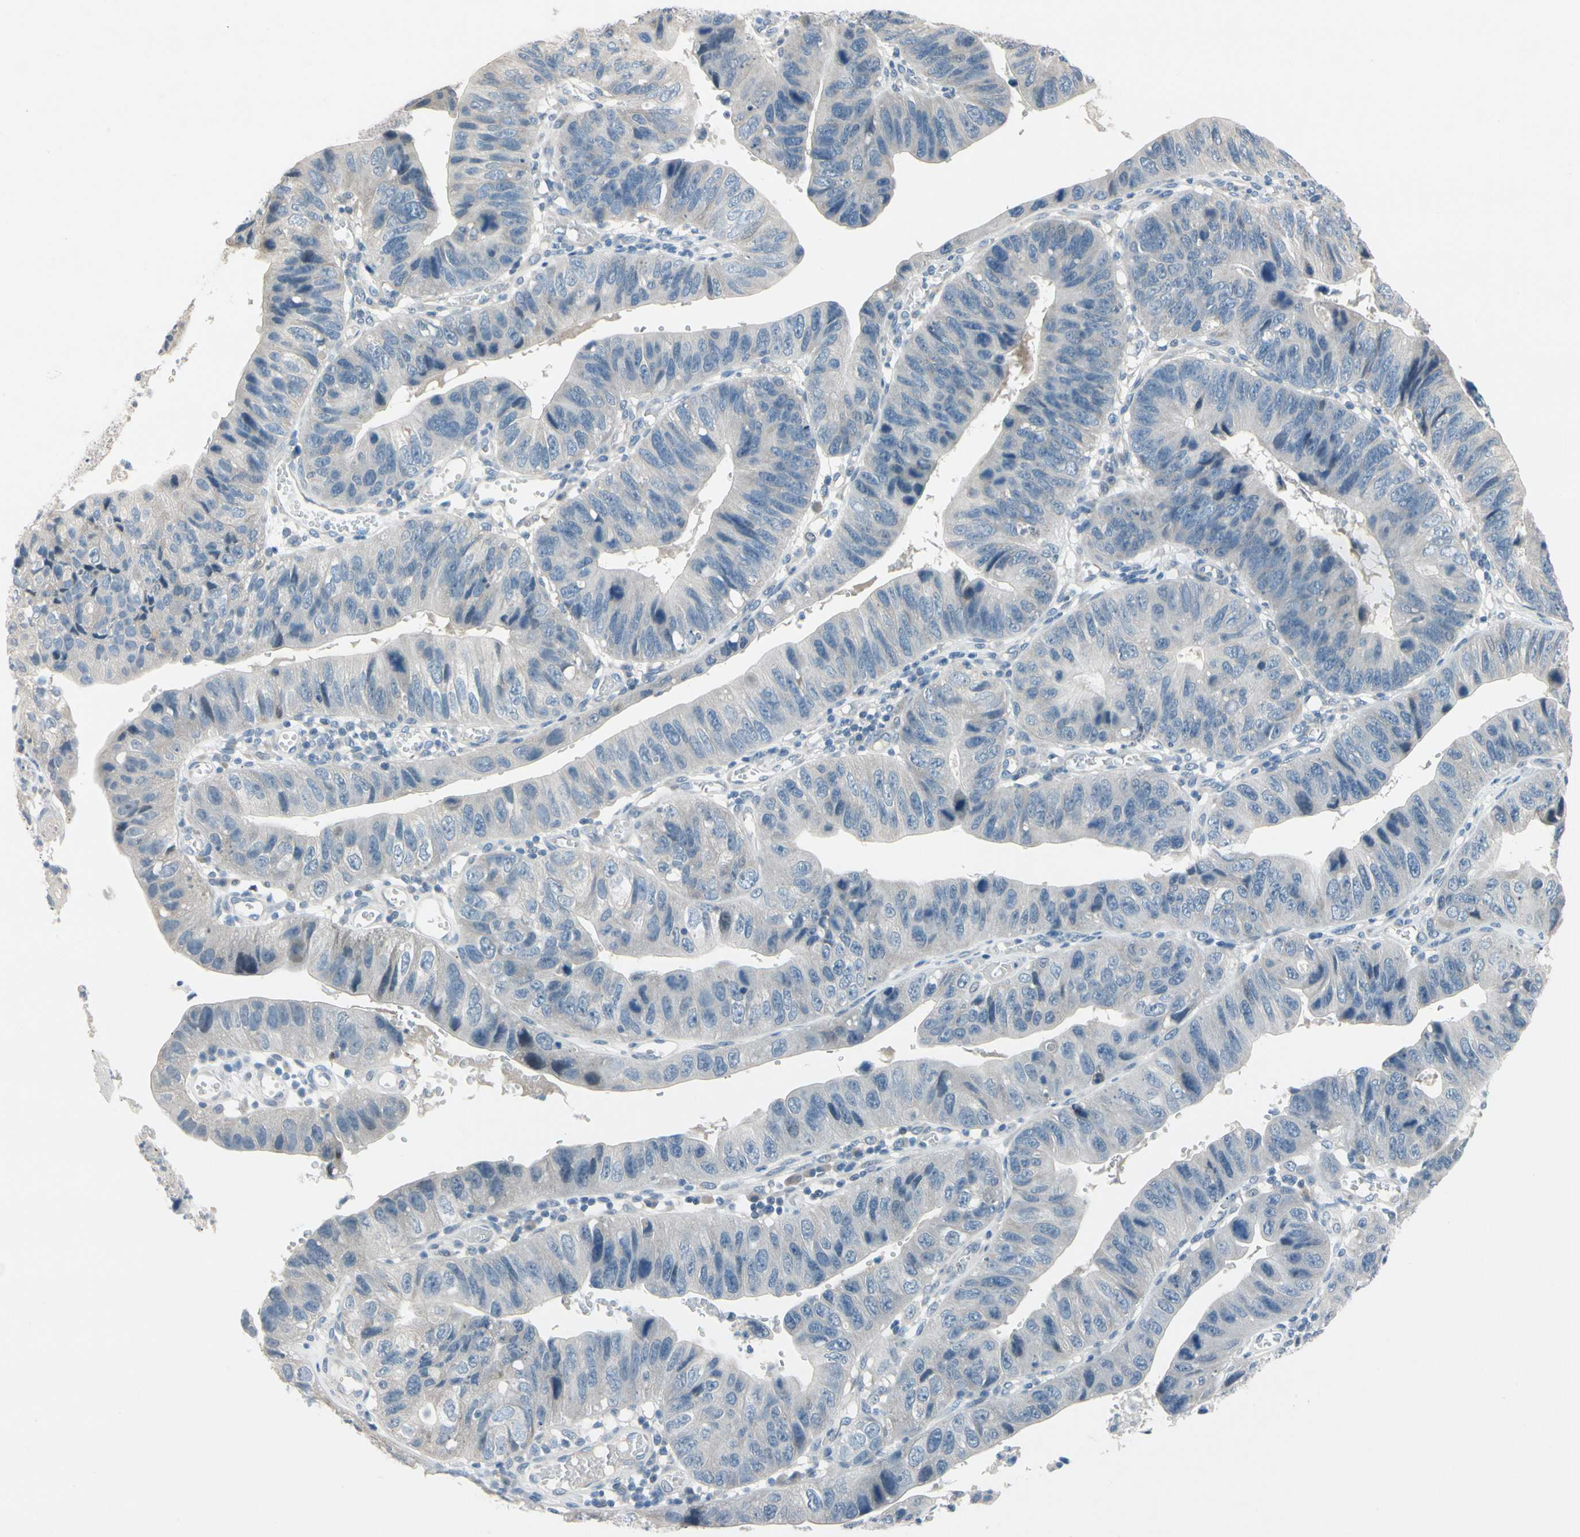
{"staining": {"intensity": "negative", "quantity": "none", "location": "none"}, "tissue": "stomach cancer", "cell_type": "Tumor cells", "image_type": "cancer", "snomed": [{"axis": "morphology", "description": "Adenocarcinoma, NOS"}, {"axis": "topography", "description": "Stomach"}], "caption": "Immunohistochemistry of human stomach cancer shows no positivity in tumor cells.", "gene": "SLC27A6", "patient": {"sex": "male", "age": 59}}